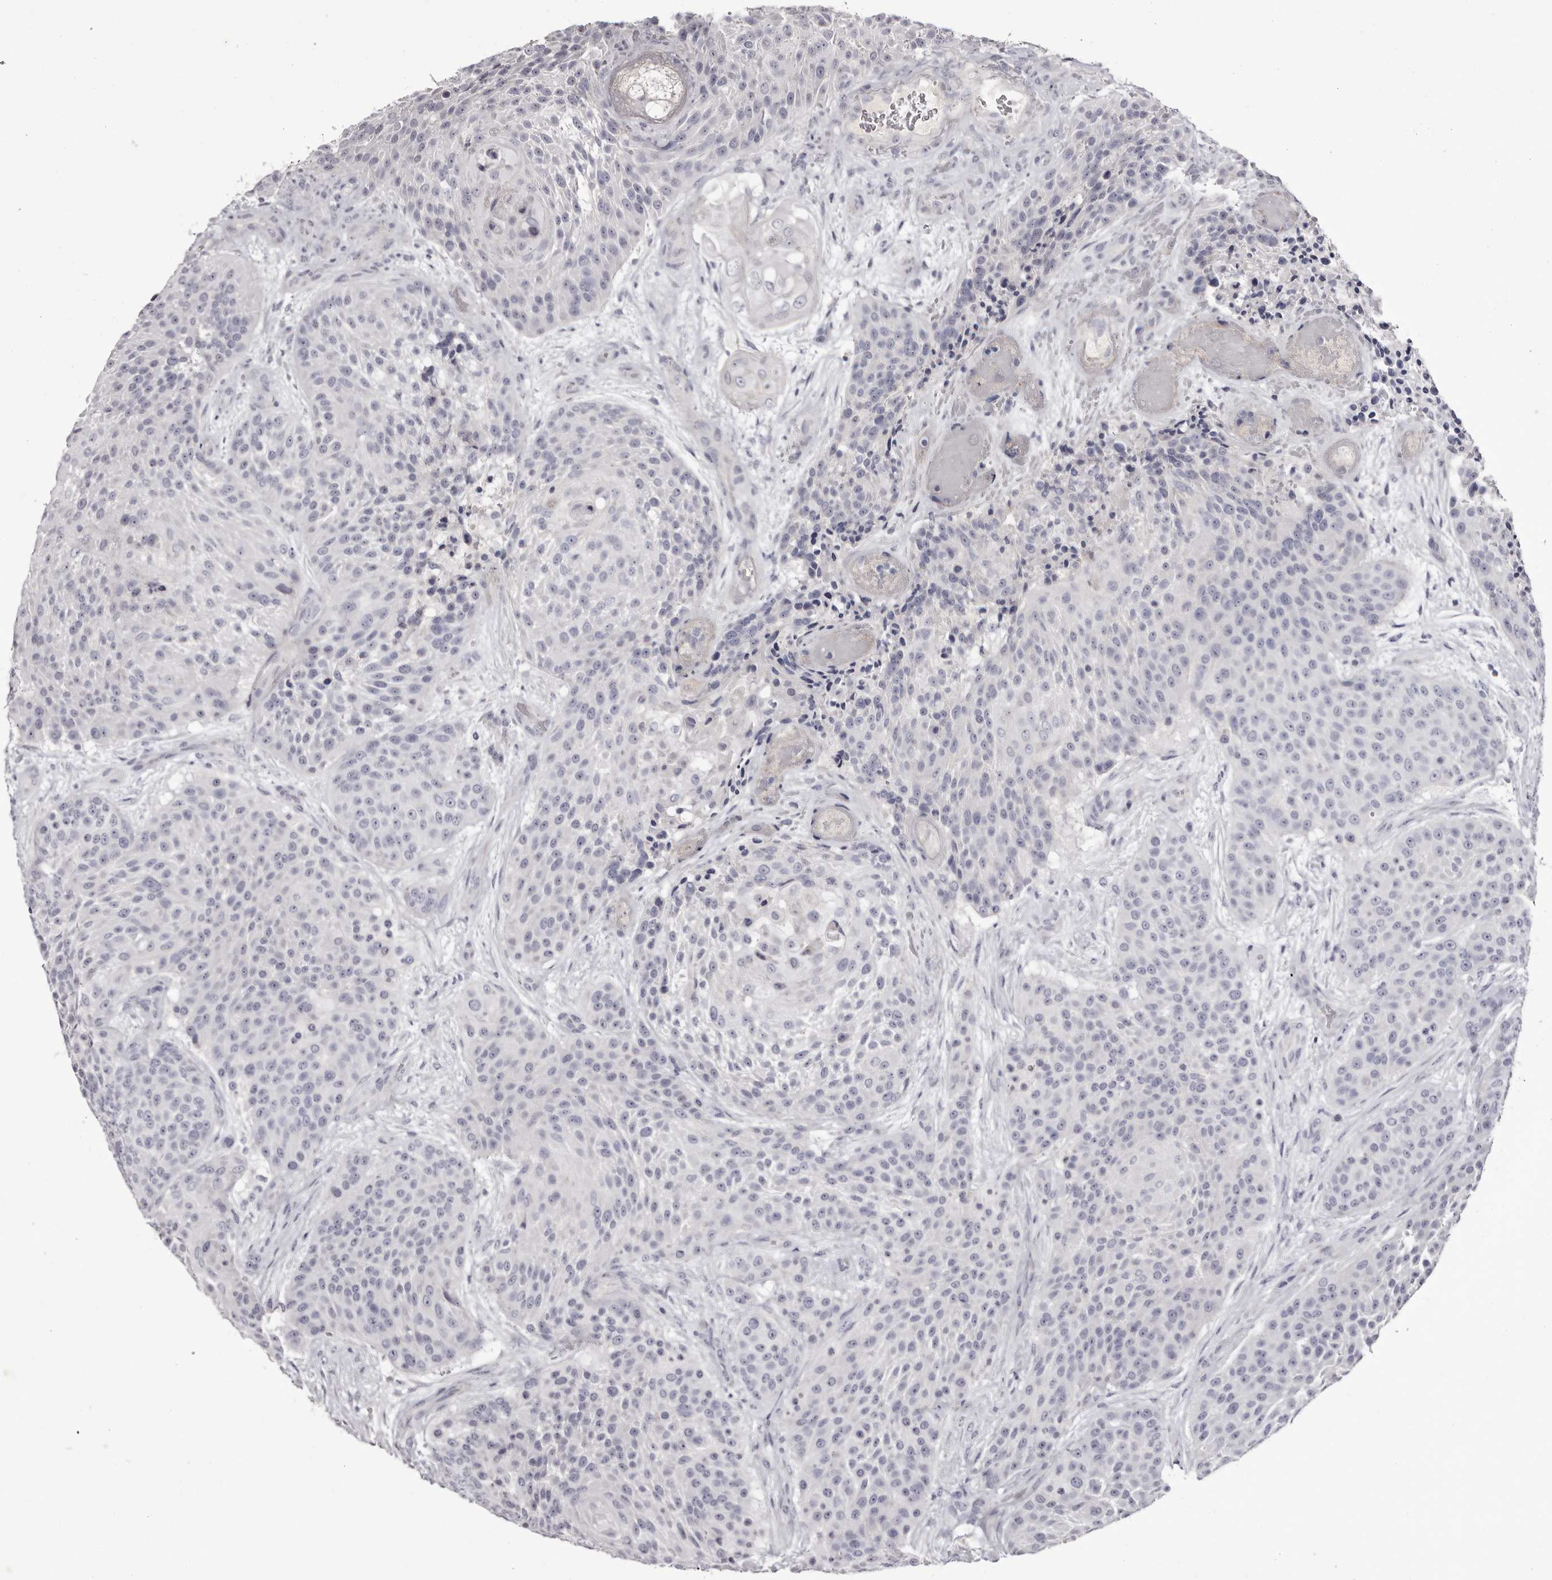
{"staining": {"intensity": "negative", "quantity": "none", "location": "none"}, "tissue": "urothelial cancer", "cell_type": "Tumor cells", "image_type": "cancer", "snomed": [{"axis": "morphology", "description": "Urothelial carcinoma, High grade"}, {"axis": "topography", "description": "Urinary bladder"}], "caption": "Protein analysis of urothelial cancer displays no significant positivity in tumor cells. The staining is performed using DAB (3,3'-diaminobenzidine) brown chromogen with nuclei counter-stained in using hematoxylin.", "gene": "CA6", "patient": {"sex": "female", "age": 63}}